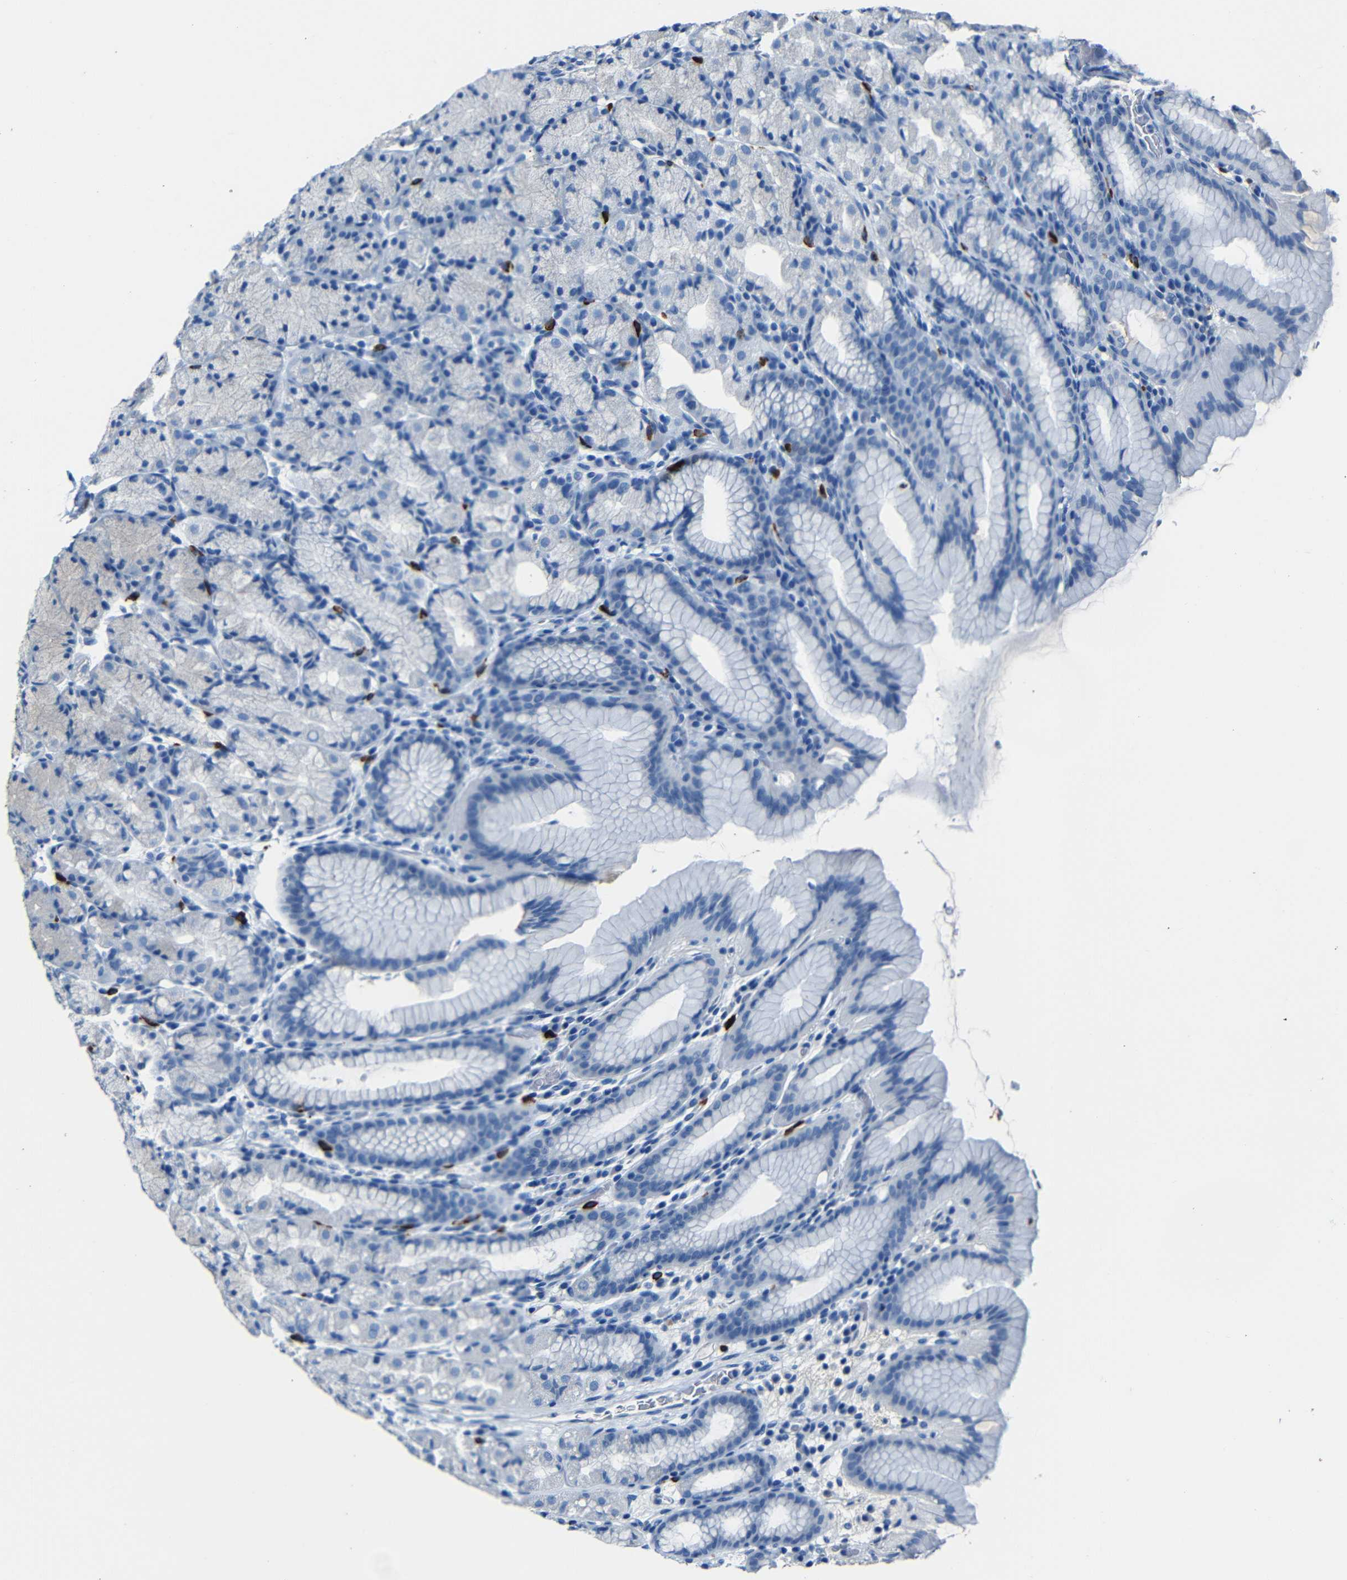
{"staining": {"intensity": "negative", "quantity": "none", "location": "none"}, "tissue": "stomach", "cell_type": "Glandular cells", "image_type": "normal", "snomed": [{"axis": "morphology", "description": "Normal tissue, NOS"}, {"axis": "topography", "description": "Stomach, upper"}], "caption": "Glandular cells show no significant protein positivity in normal stomach. Brightfield microscopy of immunohistochemistry stained with DAB (brown) and hematoxylin (blue), captured at high magnification.", "gene": "CLDN11", "patient": {"sex": "male", "age": 68}}